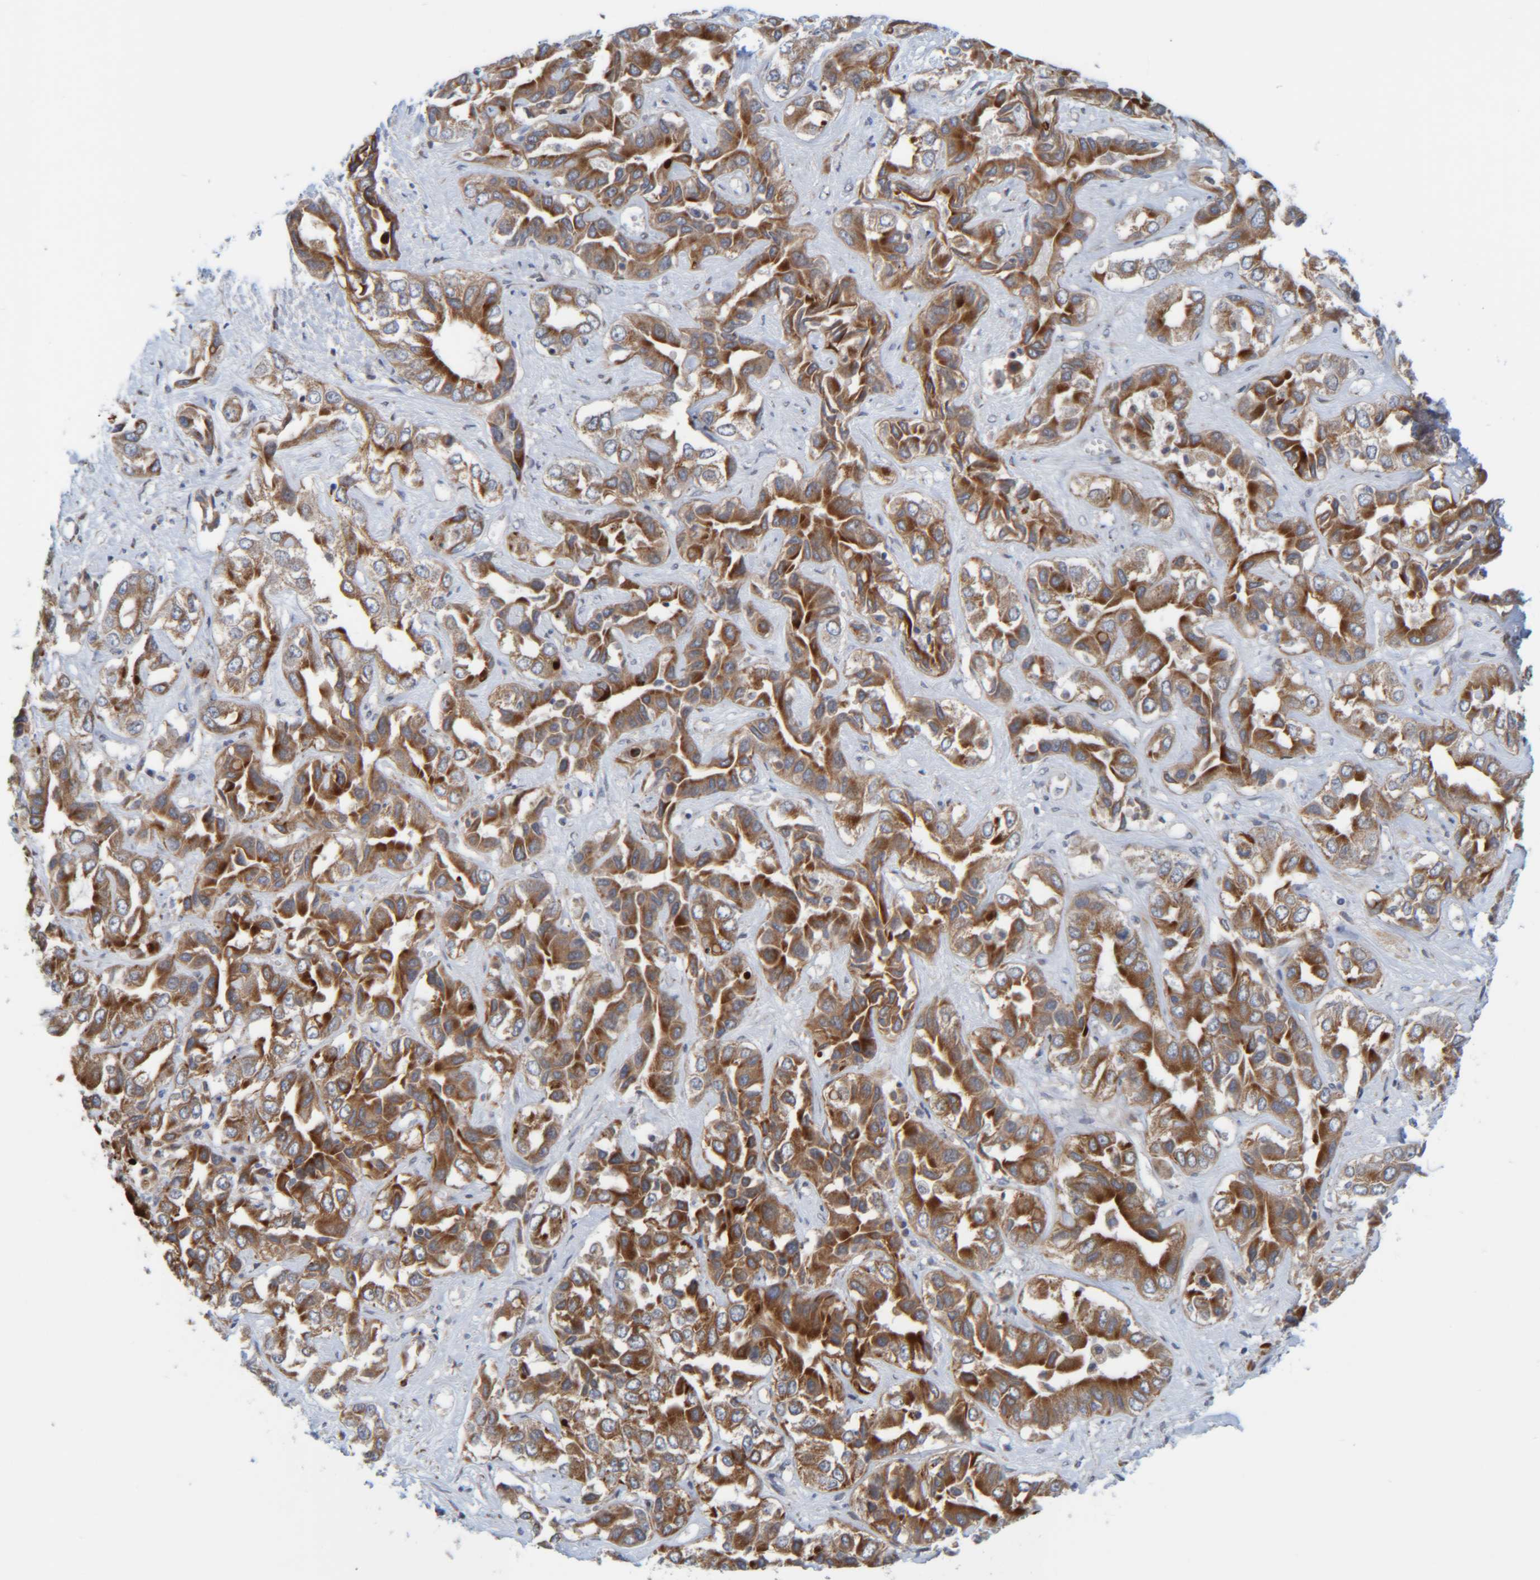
{"staining": {"intensity": "strong", "quantity": ">75%", "location": "cytoplasmic/membranous"}, "tissue": "liver cancer", "cell_type": "Tumor cells", "image_type": "cancer", "snomed": [{"axis": "morphology", "description": "Cholangiocarcinoma"}, {"axis": "topography", "description": "Liver"}], "caption": "The image demonstrates a brown stain indicating the presence of a protein in the cytoplasmic/membranous of tumor cells in liver cancer. (DAB = brown stain, brightfield microscopy at high magnification).", "gene": "CCDC57", "patient": {"sex": "female", "age": 52}}